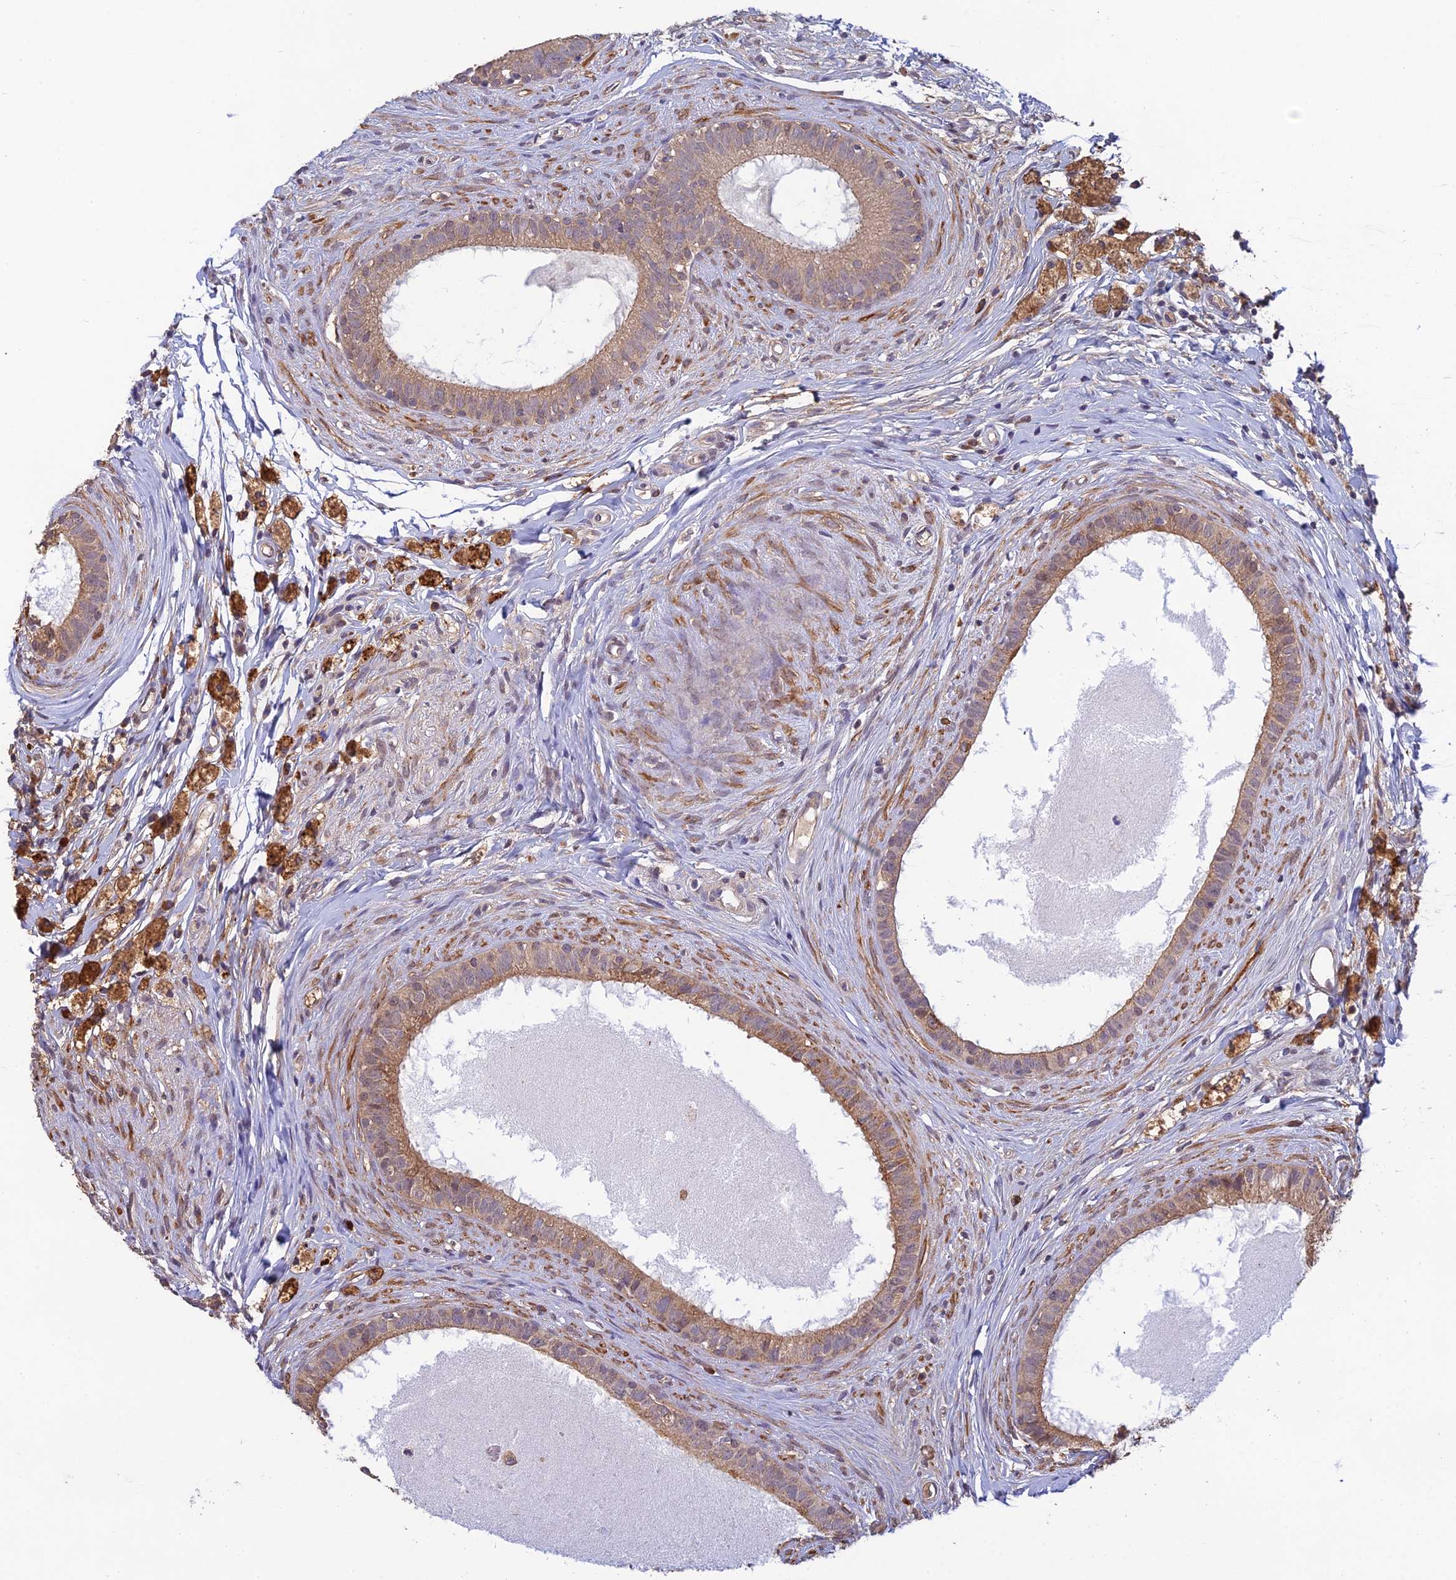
{"staining": {"intensity": "moderate", "quantity": ">75%", "location": "cytoplasmic/membranous"}, "tissue": "epididymis", "cell_type": "Glandular cells", "image_type": "normal", "snomed": [{"axis": "morphology", "description": "Normal tissue, NOS"}, {"axis": "topography", "description": "Epididymis"}], "caption": "This photomicrograph reveals IHC staining of unremarkable human epididymis, with medium moderate cytoplasmic/membranous expression in approximately >75% of glandular cells.", "gene": "MRNIP", "patient": {"sex": "male", "age": 80}}